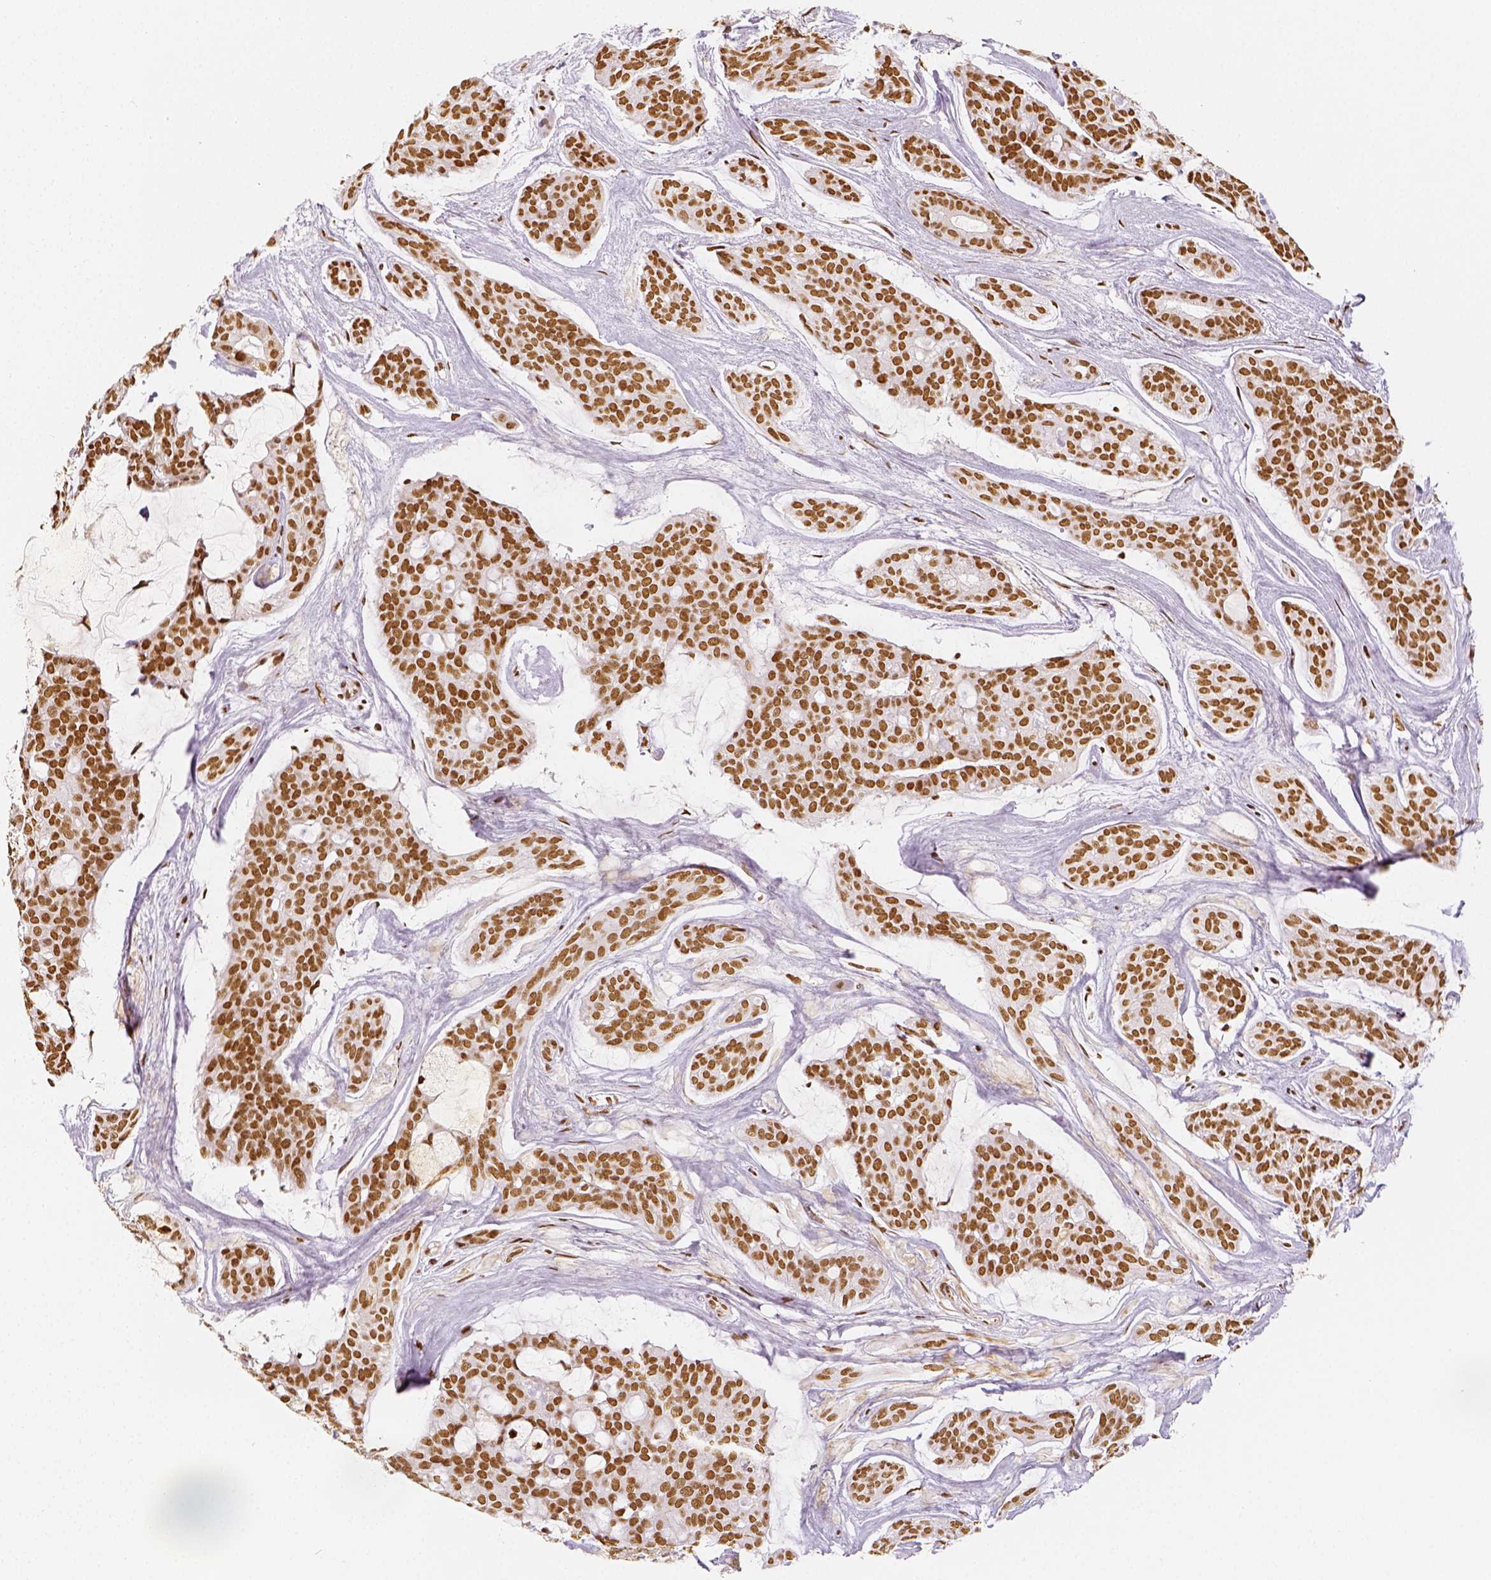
{"staining": {"intensity": "moderate", "quantity": ">75%", "location": "nuclear"}, "tissue": "head and neck cancer", "cell_type": "Tumor cells", "image_type": "cancer", "snomed": [{"axis": "morphology", "description": "Adenocarcinoma, NOS"}, {"axis": "topography", "description": "Head-Neck"}], "caption": "Head and neck cancer (adenocarcinoma) tissue demonstrates moderate nuclear expression in approximately >75% of tumor cells", "gene": "KDM5B", "patient": {"sex": "male", "age": 66}}